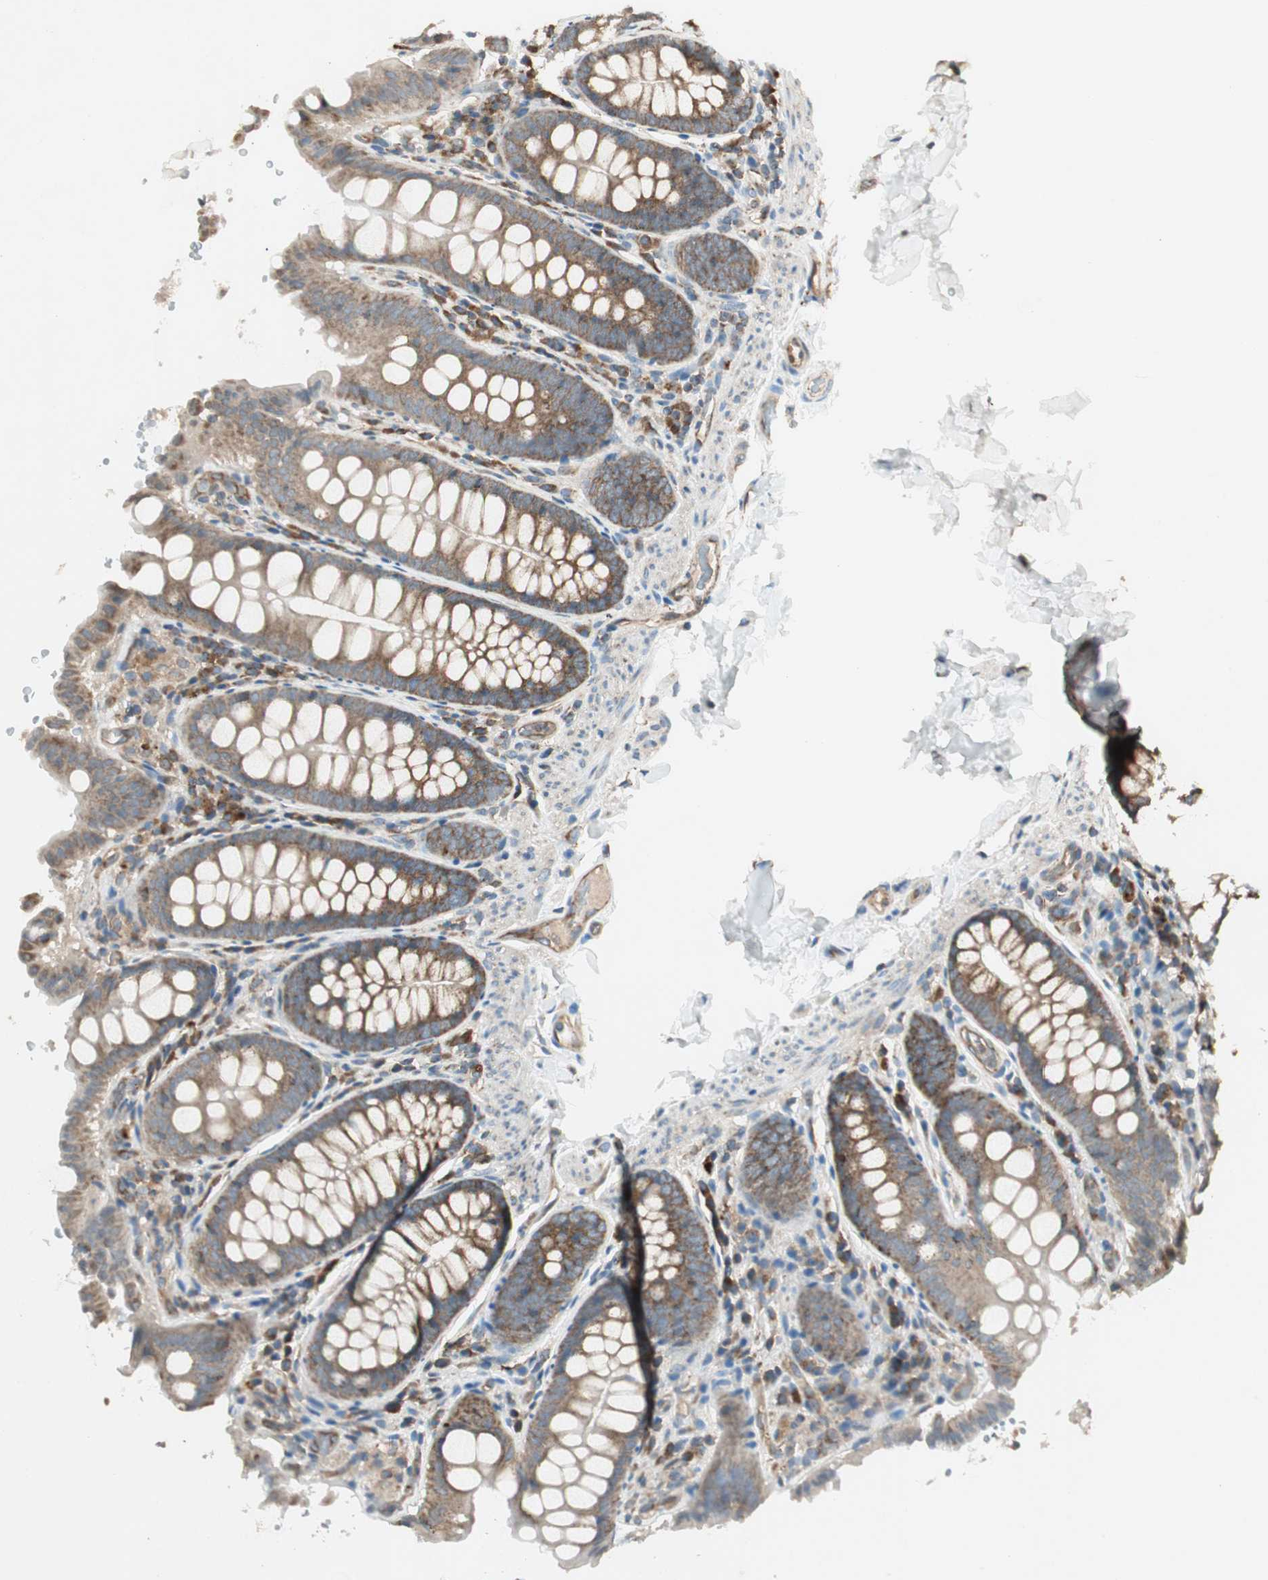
{"staining": {"intensity": "moderate", "quantity": "25%-75%", "location": "cytoplasmic/membranous"}, "tissue": "colon", "cell_type": "Endothelial cells", "image_type": "normal", "snomed": [{"axis": "morphology", "description": "Normal tissue, NOS"}, {"axis": "topography", "description": "Colon"}], "caption": "Immunohistochemical staining of normal colon shows moderate cytoplasmic/membranous protein positivity in about 25%-75% of endothelial cells.", "gene": "CHADL", "patient": {"sex": "female", "age": 61}}